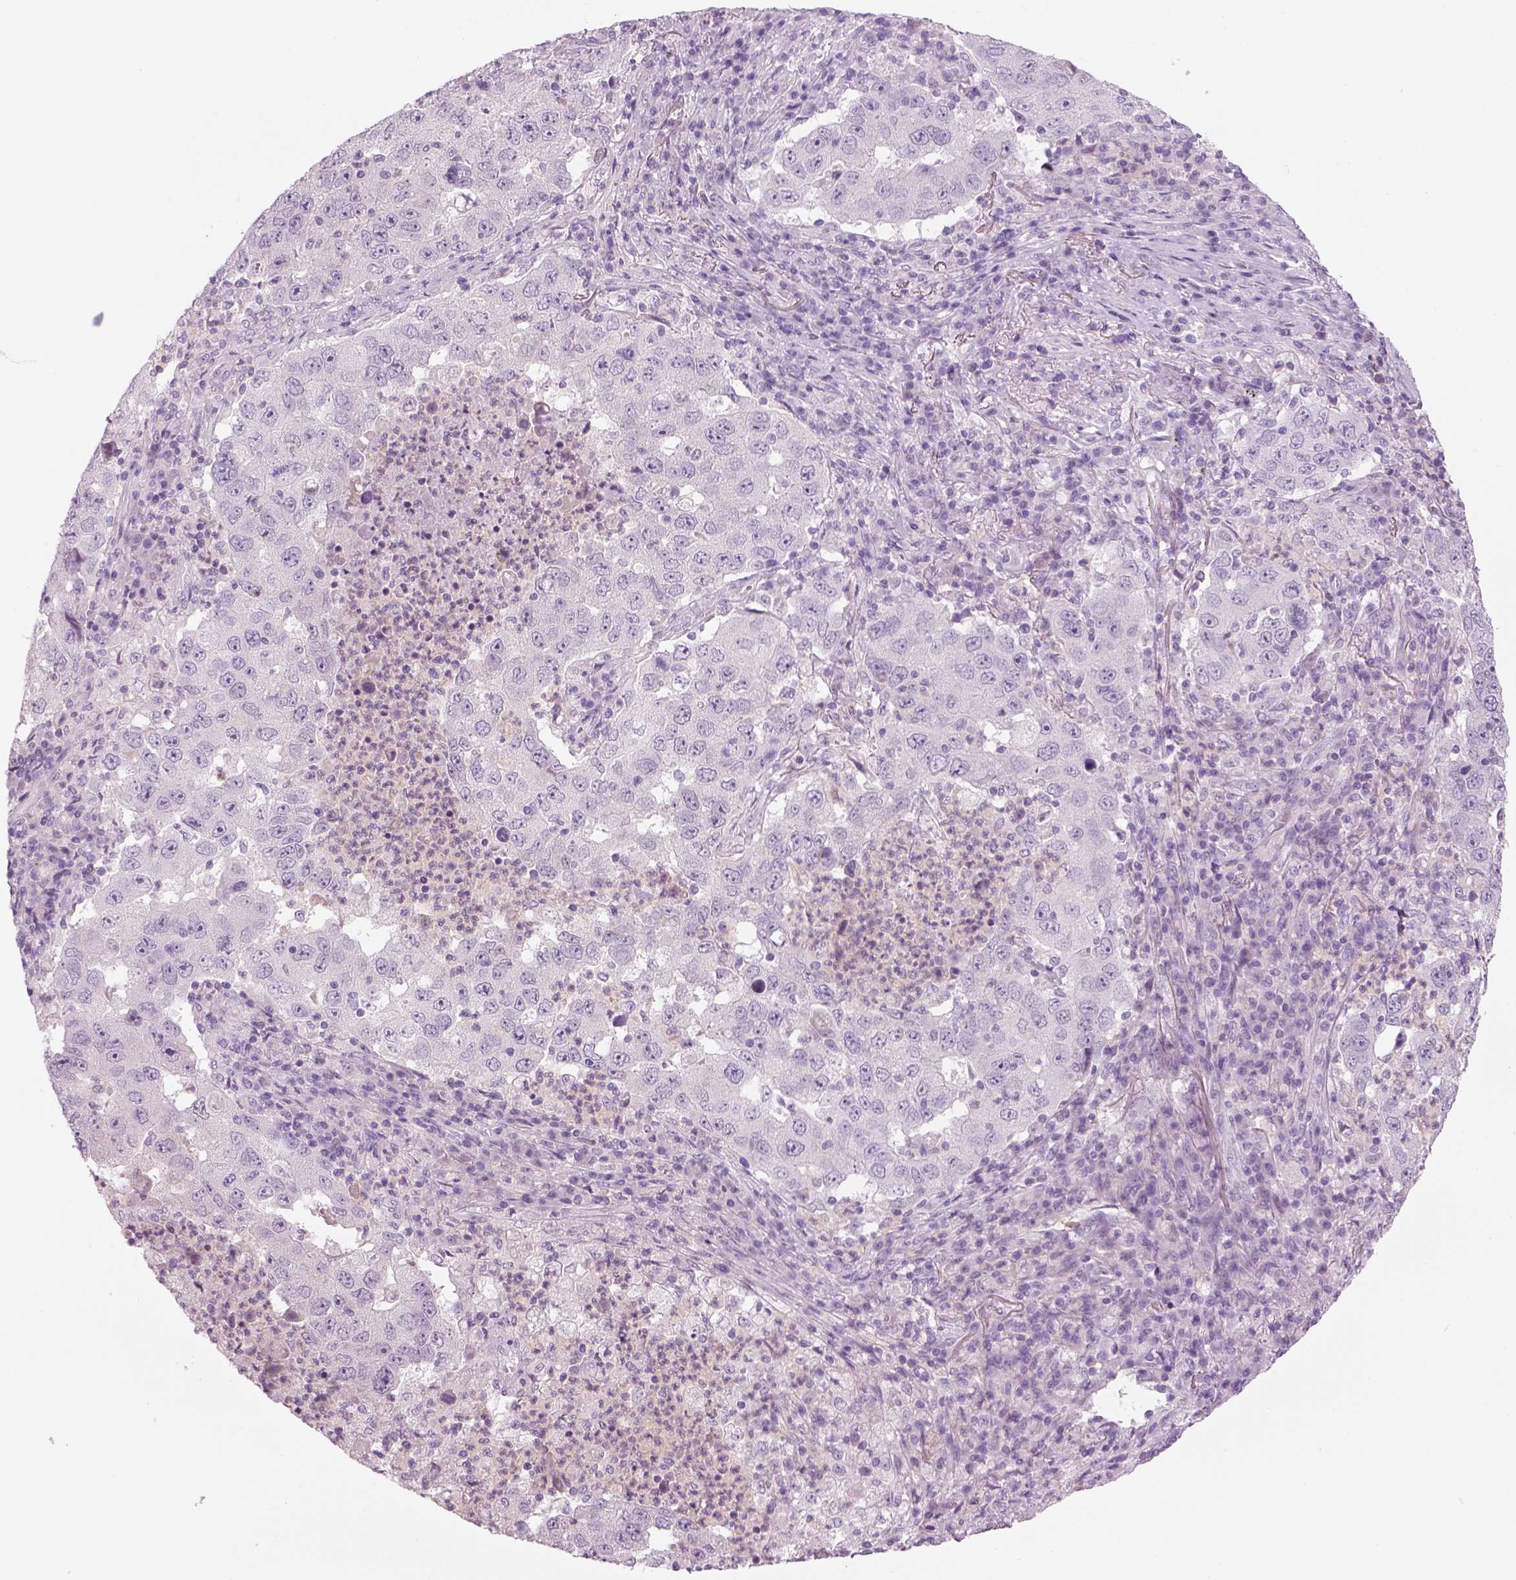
{"staining": {"intensity": "negative", "quantity": "none", "location": "none"}, "tissue": "lung cancer", "cell_type": "Tumor cells", "image_type": "cancer", "snomed": [{"axis": "morphology", "description": "Adenocarcinoma, NOS"}, {"axis": "topography", "description": "Lung"}], "caption": "Immunohistochemistry (IHC) photomicrograph of lung cancer (adenocarcinoma) stained for a protein (brown), which shows no expression in tumor cells. (DAB (3,3'-diaminobenzidine) immunohistochemistry (IHC) with hematoxylin counter stain).", "gene": "MDH1B", "patient": {"sex": "male", "age": 73}}